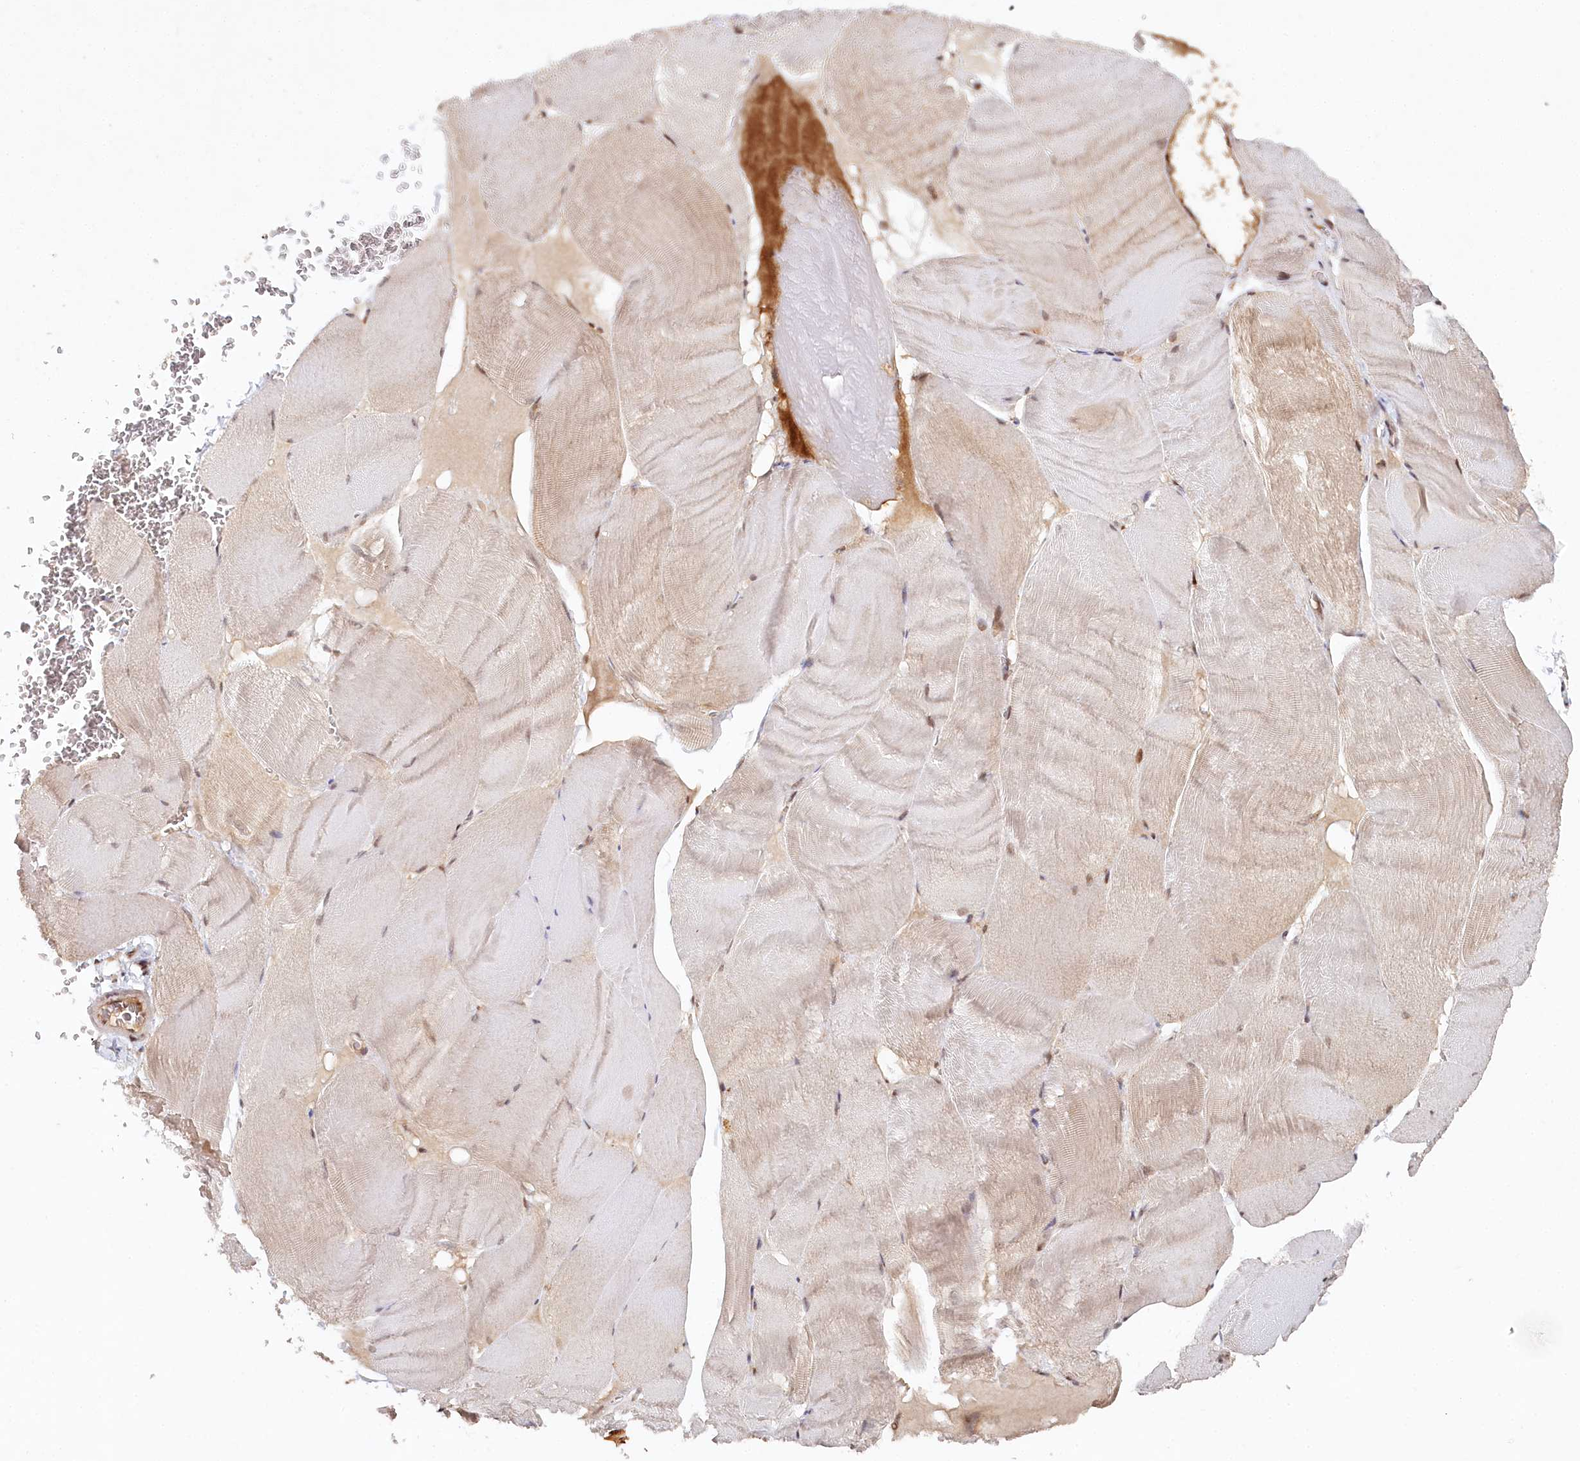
{"staining": {"intensity": "moderate", "quantity": "<25%", "location": "cytoplasmic/membranous,nuclear"}, "tissue": "skeletal muscle", "cell_type": "Myocytes", "image_type": "normal", "snomed": [{"axis": "morphology", "description": "Normal tissue, NOS"}, {"axis": "morphology", "description": "Basal cell carcinoma"}, {"axis": "topography", "description": "Skeletal muscle"}], "caption": "Immunohistochemistry (IHC) of unremarkable human skeletal muscle exhibits low levels of moderate cytoplasmic/membranous,nuclear positivity in about <25% of myocytes.", "gene": "CCDC65", "patient": {"sex": "female", "age": 64}}